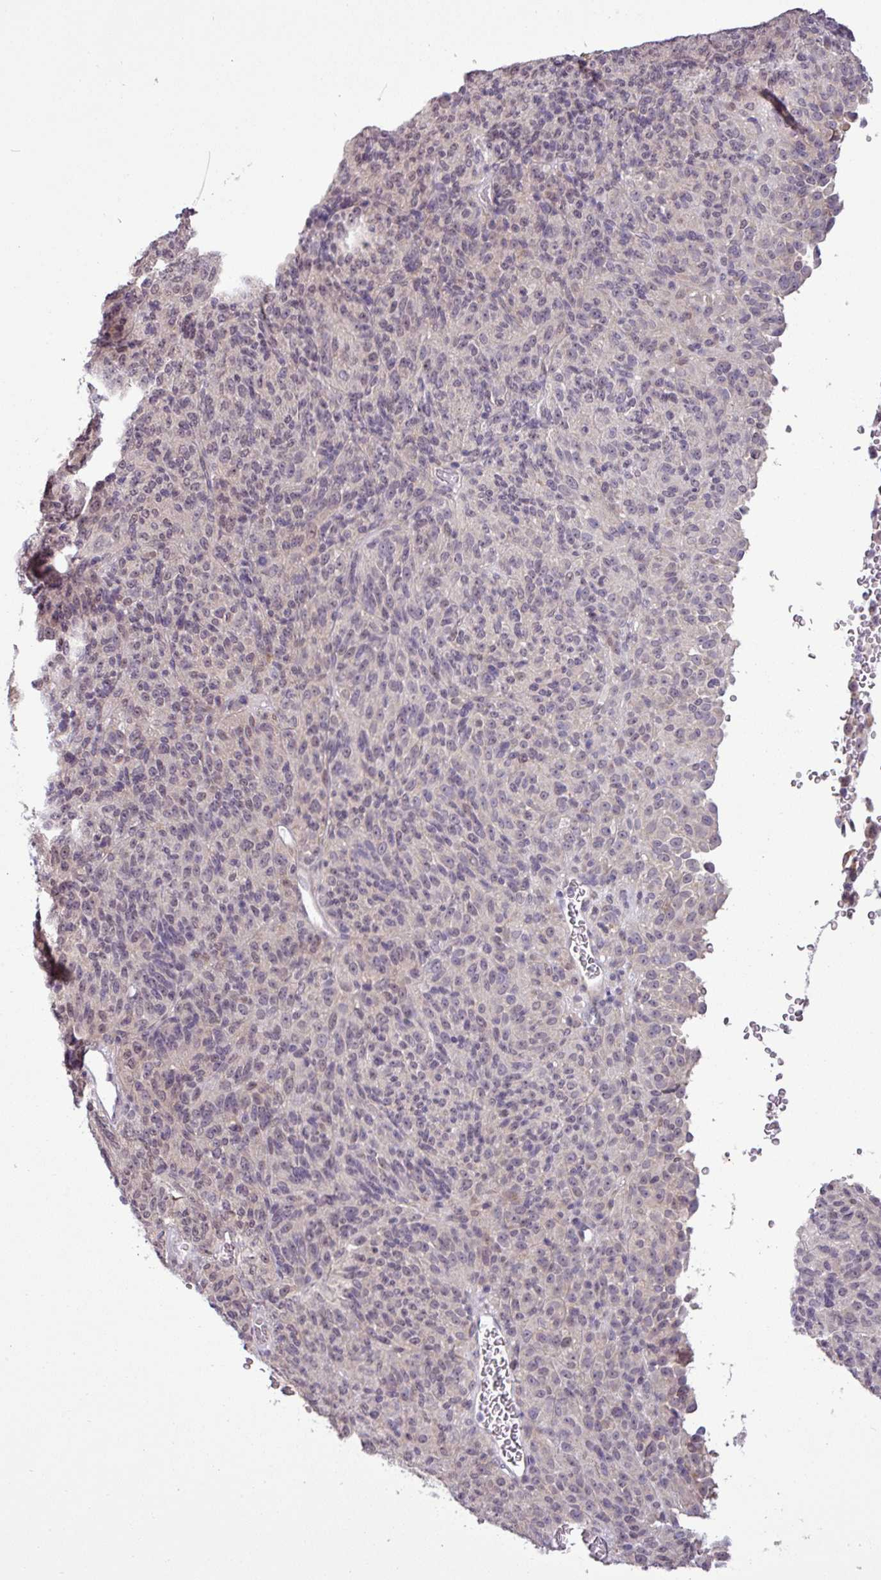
{"staining": {"intensity": "negative", "quantity": "none", "location": "none"}, "tissue": "melanoma", "cell_type": "Tumor cells", "image_type": "cancer", "snomed": [{"axis": "morphology", "description": "Malignant melanoma, Metastatic site"}, {"axis": "topography", "description": "Brain"}], "caption": "The IHC image has no significant positivity in tumor cells of melanoma tissue.", "gene": "GPT2", "patient": {"sex": "female", "age": 56}}